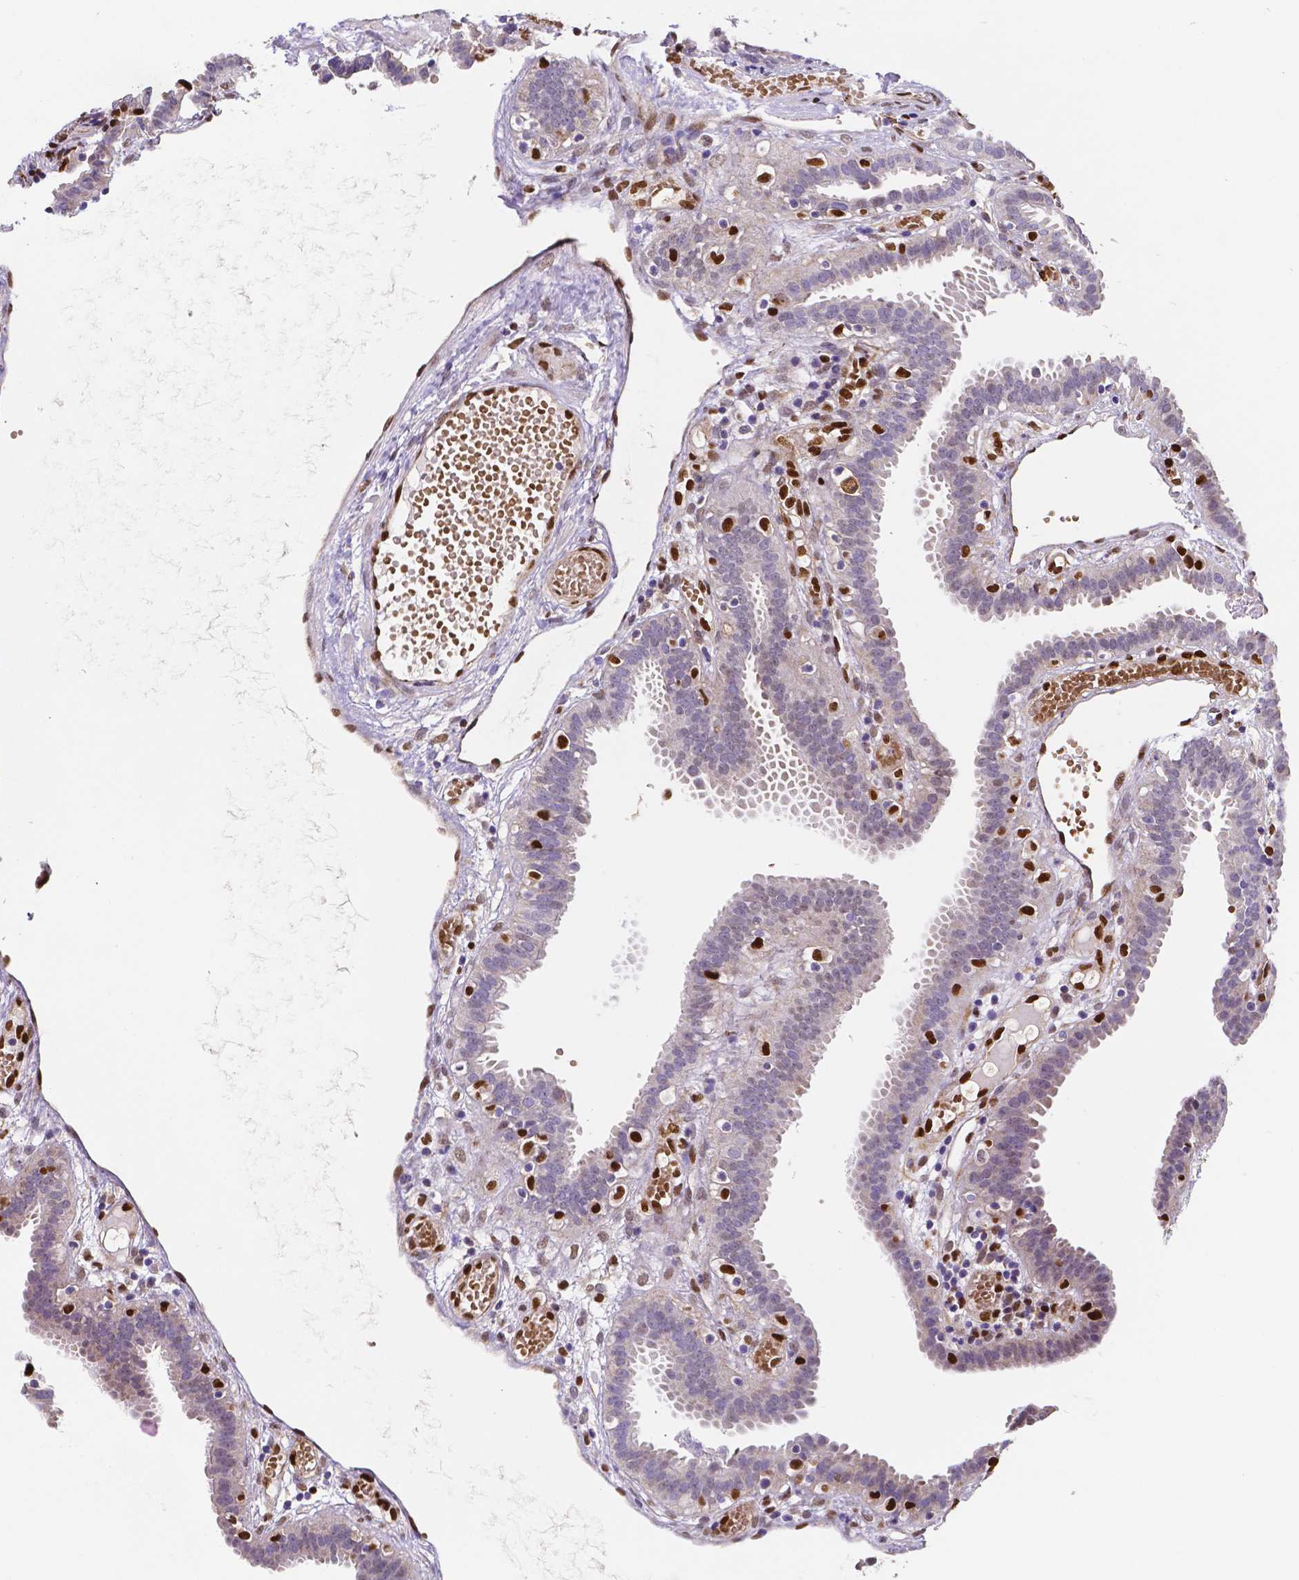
{"staining": {"intensity": "weak", "quantity": "25%-75%", "location": "nuclear"}, "tissue": "fallopian tube", "cell_type": "Glandular cells", "image_type": "normal", "snomed": [{"axis": "morphology", "description": "Normal tissue, NOS"}, {"axis": "topography", "description": "Fallopian tube"}], "caption": "Immunohistochemistry (IHC) of benign human fallopian tube shows low levels of weak nuclear staining in approximately 25%-75% of glandular cells.", "gene": "MEF2C", "patient": {"sex": "female", "age": 37}}